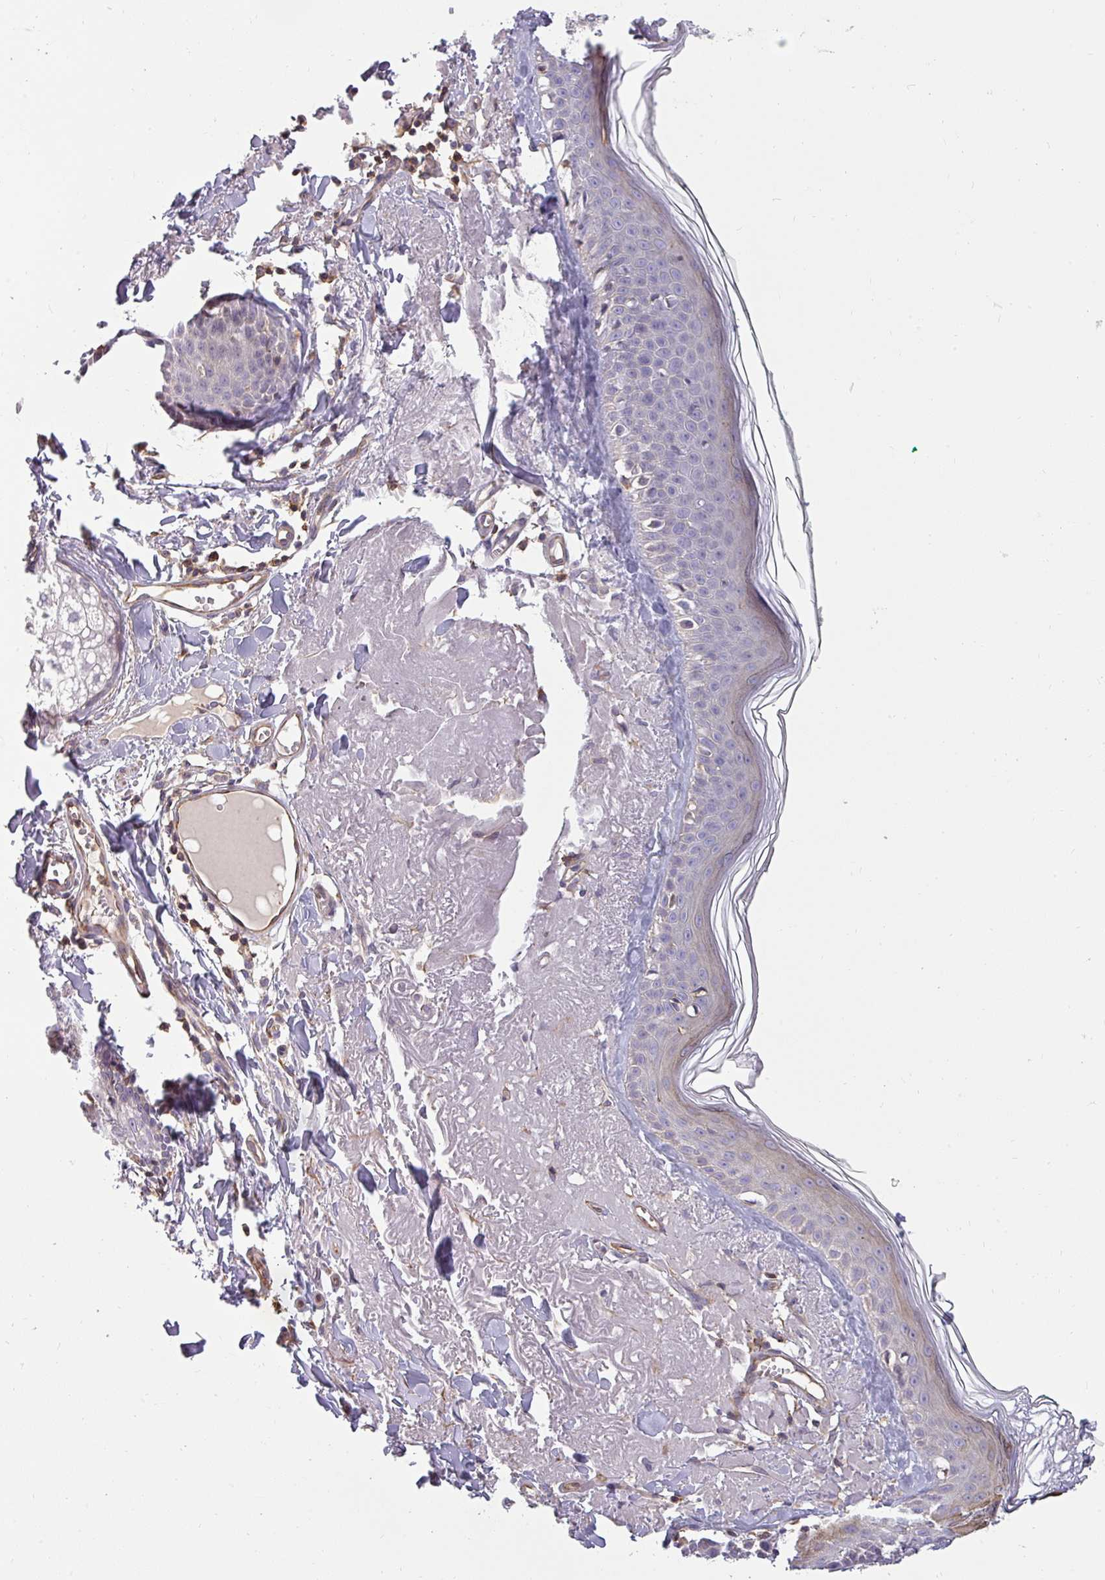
{"staining": {"intensity": "negative", "quantity": "none", "location": "none"}, "tissue": "skin", "cell_type": "Fibroblasts", "image_type": "normal", "snomed": [{"axis": "morphology", "description": "Normal tissue, NOS"}, {"axis": "morphology", "description": "Malignant melanoma, NOS"}, {"axis": "topography", "description": "Skin"}], "caption": "Histopathology image shows no significant protein staining in fibroblasts of benign skin. Brightfield microscopy of IHC stained with DAB (brown) and hematoxylin (blue), captured at high magnification.", "gene": "ZNF835", "patient": {"sex": "male", "age": 80}}